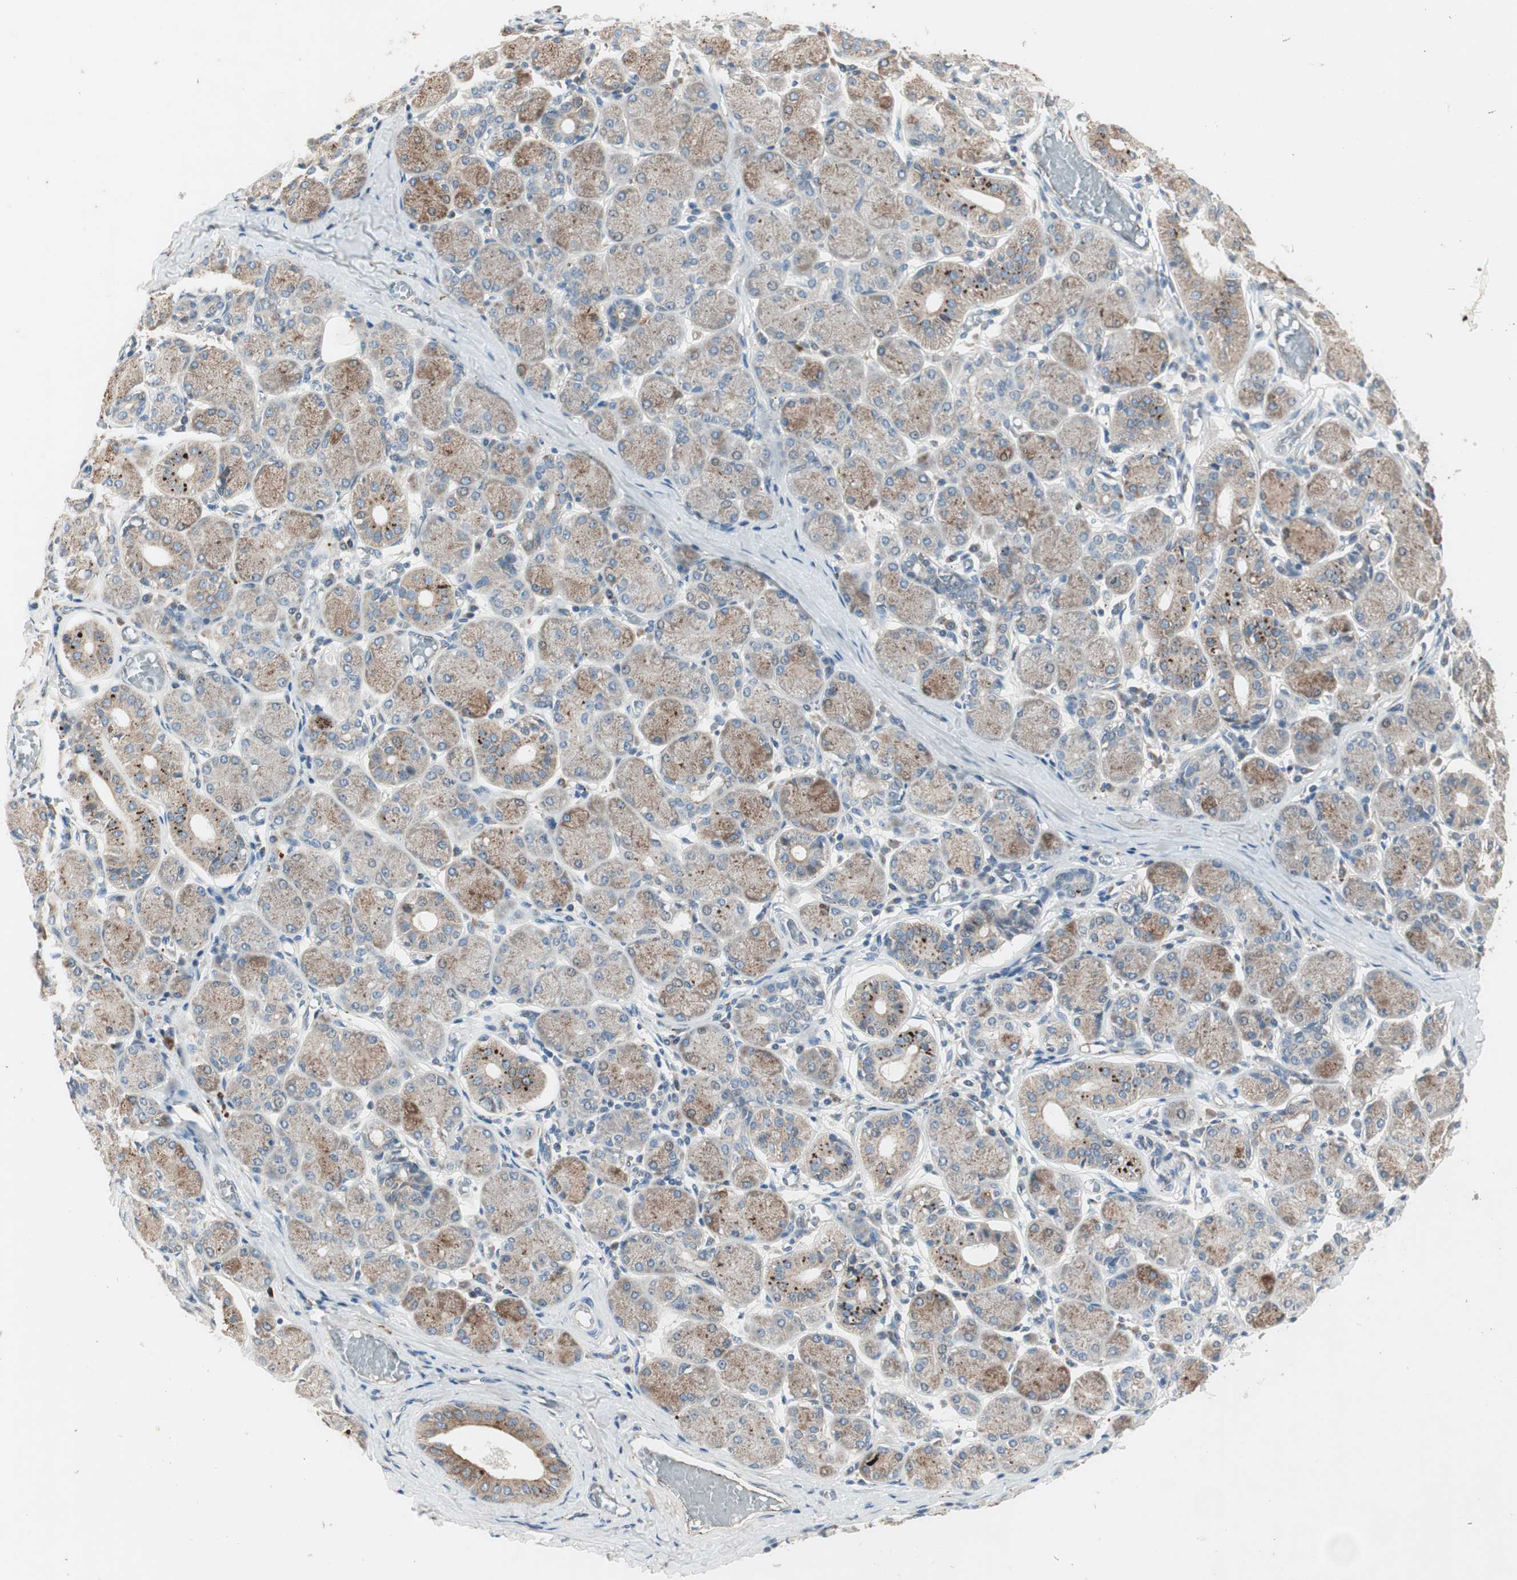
{"staining": {"intensity": "weak", "quantity": "25%-75%", "location": "cytoplasmic/membranous"}, "tissue": "salivary gland", "cell_type": "Glandular cells", "image_type": "normal", "snomed": [{"axis": "morphology", "description": "Normal tissue, NOS"}, {"axis": "topography", "description": "Salivary gland"}], "caption": "Unremarkable salivary gland displays weak cytoplasmic/membranous expression in approximately 25%-75% of glandular cells, visualized by immunohistochemistry.", "gene": "FGFR4", "patient": {"sex": "female", "age": 24}}